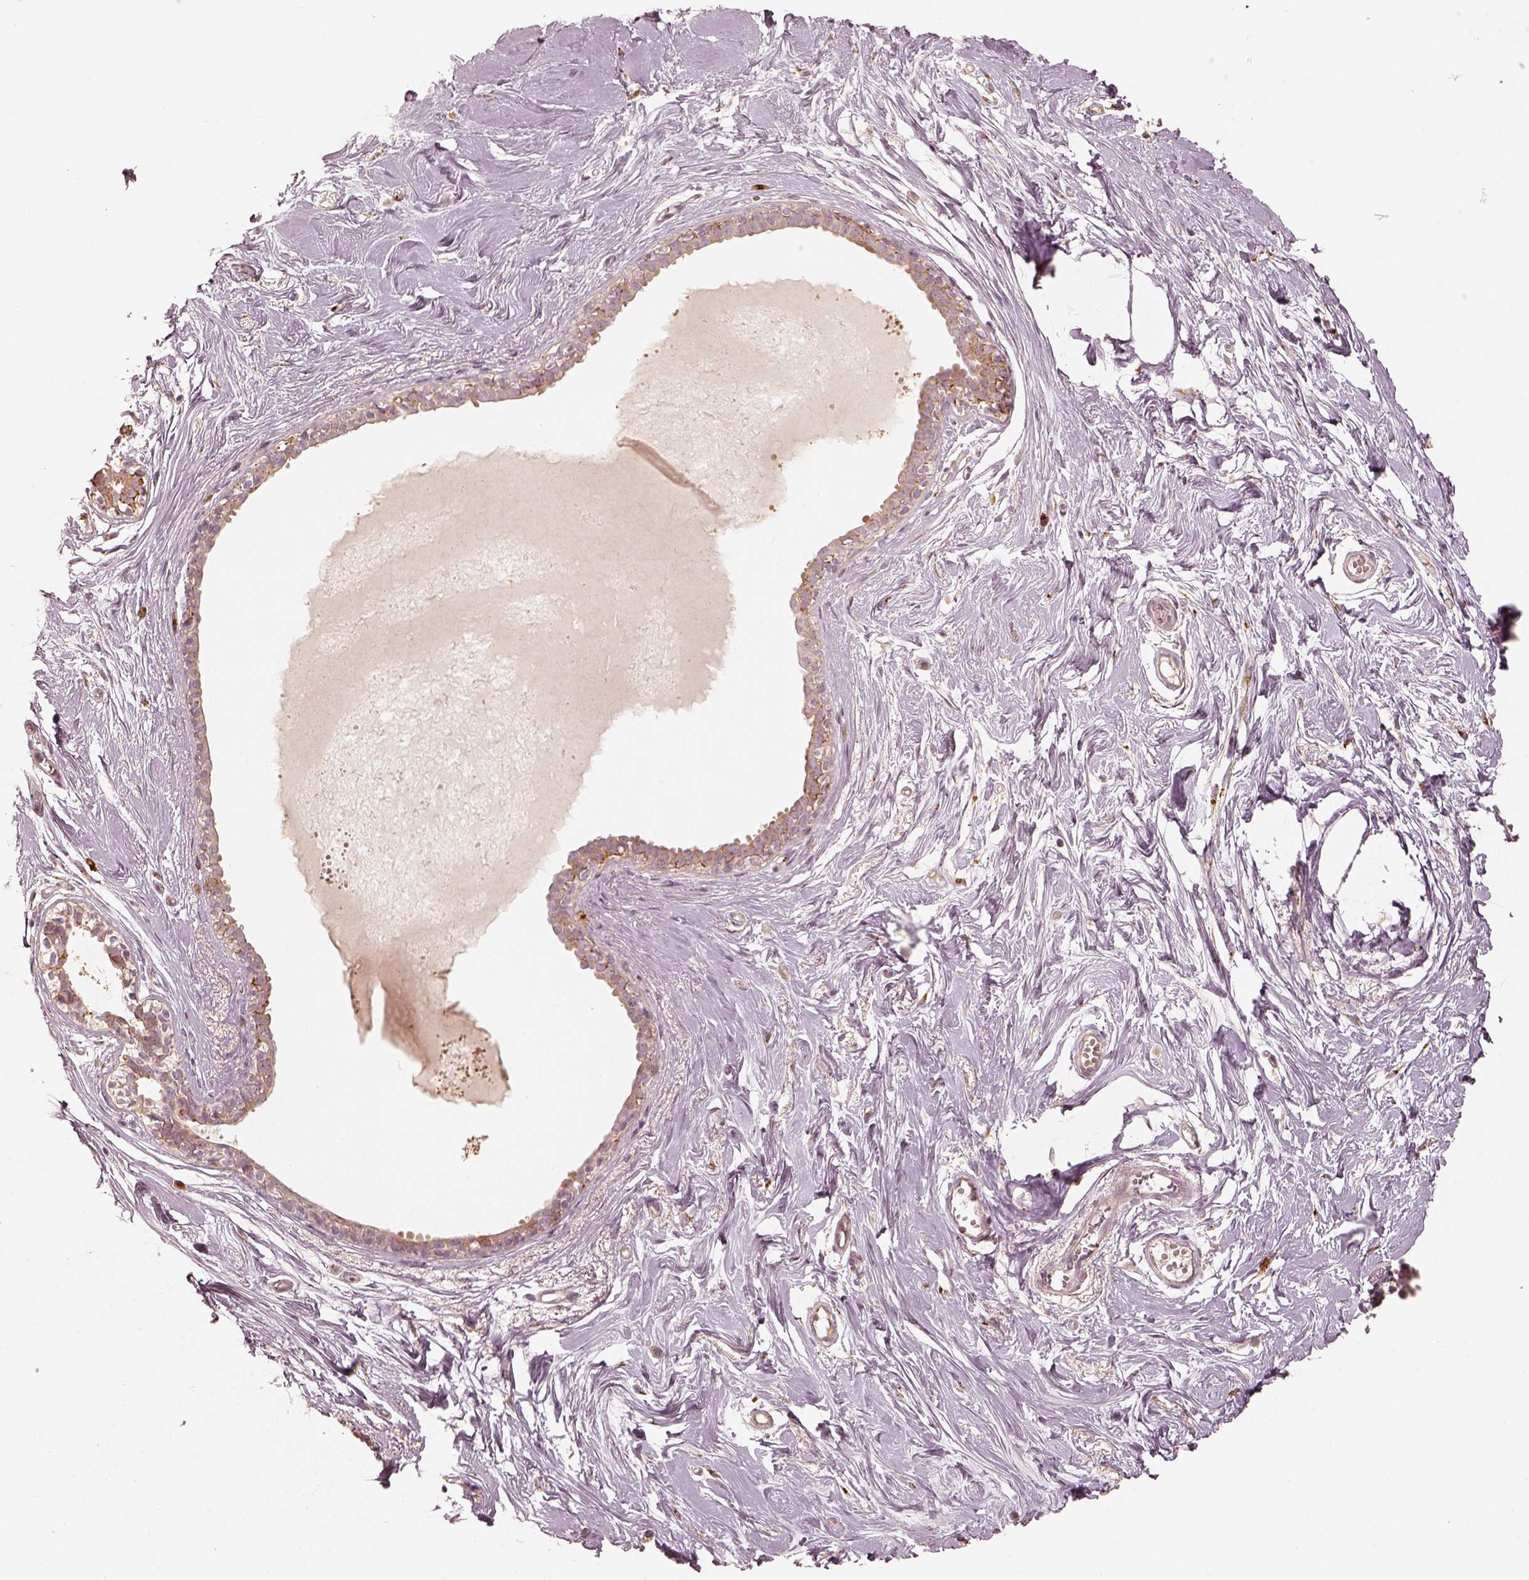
{"staining": {"intensity": "negative", "quantity": "none", "location": "none"}, "tissue": "breast", "cell_type": "Adipocytes", "image_type": "normal", "snomed": [{"axis": "morphology", "description": "Normal tissue, NOS"}, {"axis": "topography", "description": "Breast"}], "caption": "The immunohistochemistry (IHC) photomicrograph has no significant staining in adipocytes of breast.", "gene": "GORASP2", "patient": {"sex": "female", "age": 49}}